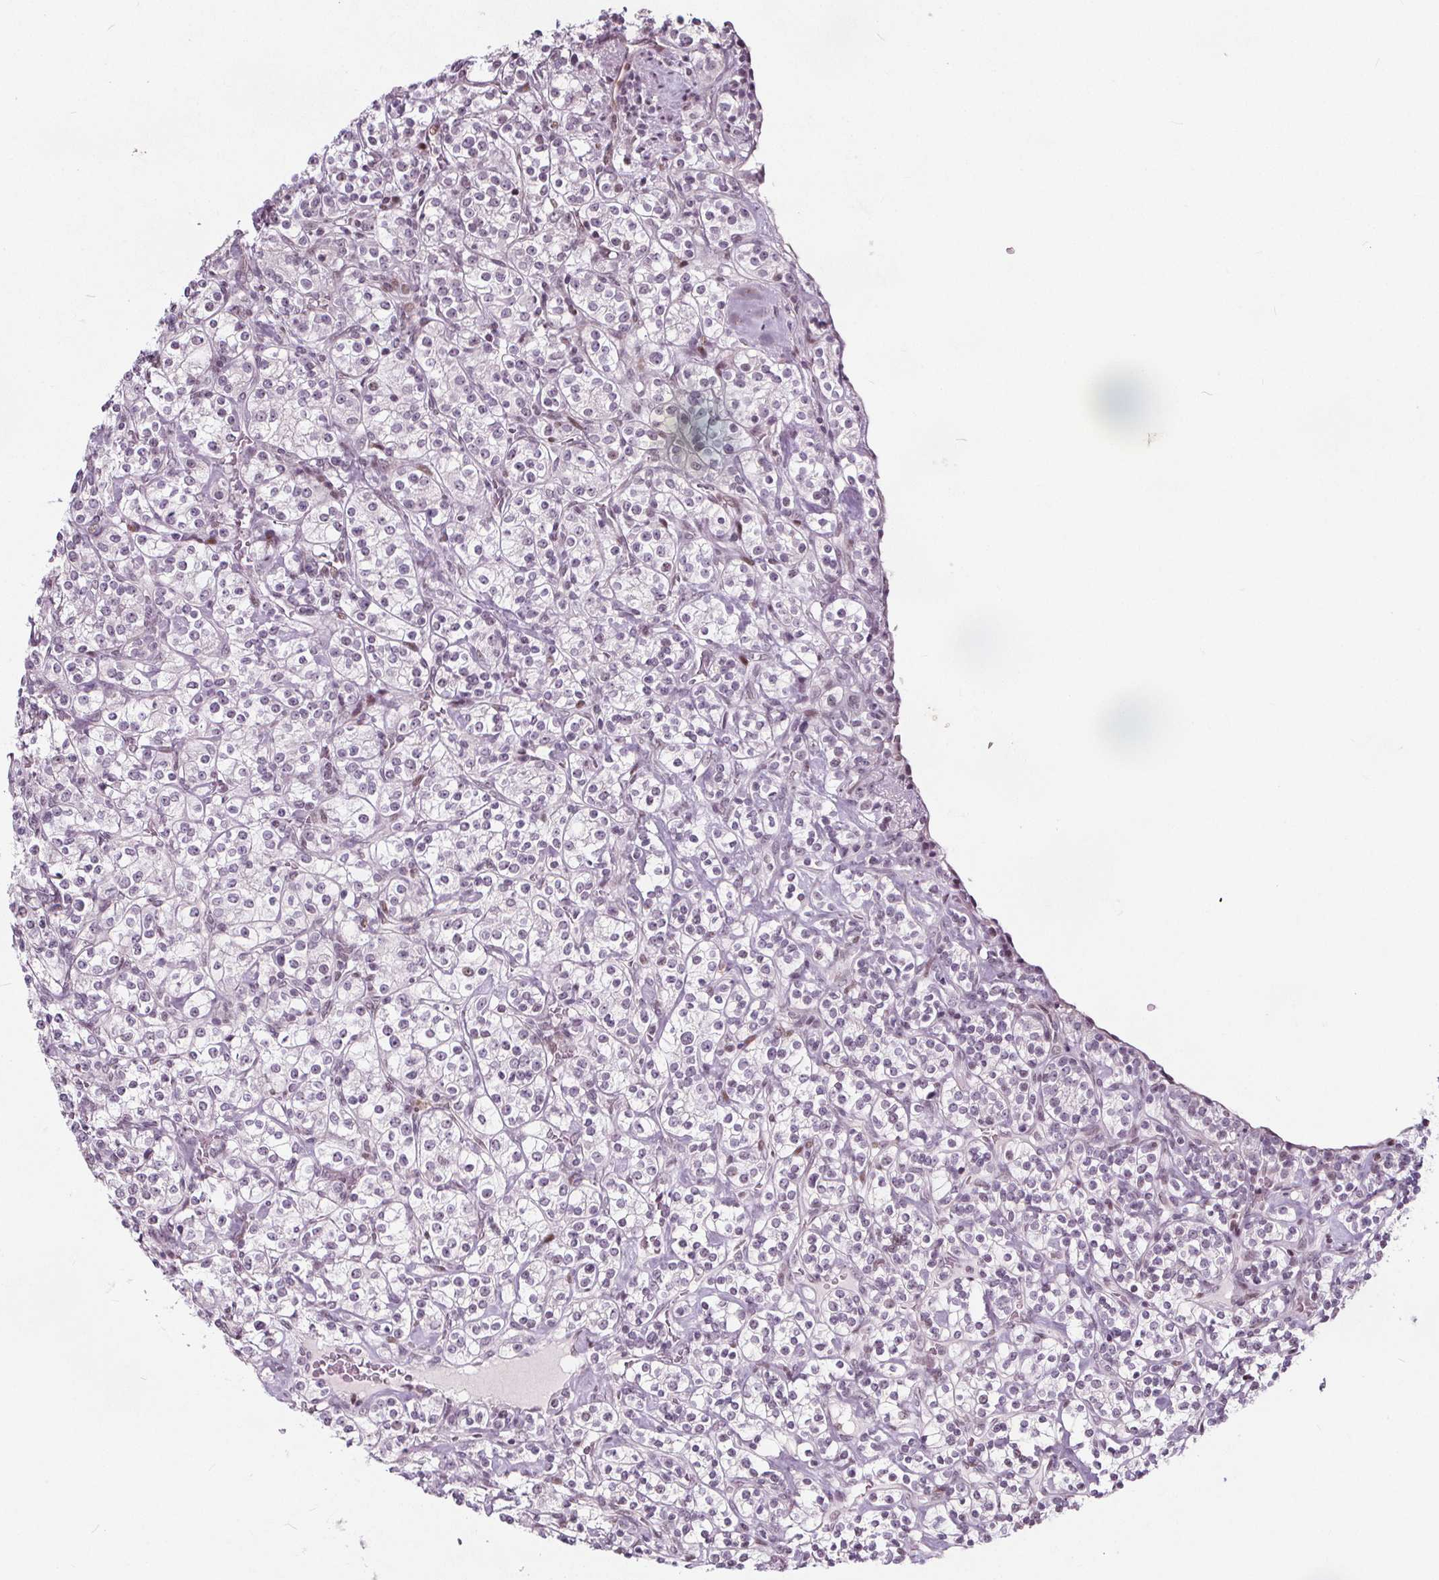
{"staining": {"intensity": "negative", "quantity": "none", "location": "none"}, "tissue": "renal cancer", "cell_type": "Tumor cells", "image_type": "cancer", "snomed": [{"axis": "morphology", "description": "Adenocarcinoma, NOS"}, {"axis": "topography", "description": "Kidney"}], "caption": "This micrograph is of renal cancer (adenocarcinoma) stained with immunohistochemistry (IHC) to label a protein in brown with the nuclei are counter-stained blue. There is no staining in tumor cells. Brightfield microscopy of immunohistochemistry (IHC) stained with DAB (3,3'-diaminobenzidine) (brown) and hematoxylin (blue), captured at high magnification.", "gene": "TAF6L", "patient": {"sex": "male", "age": 77}}